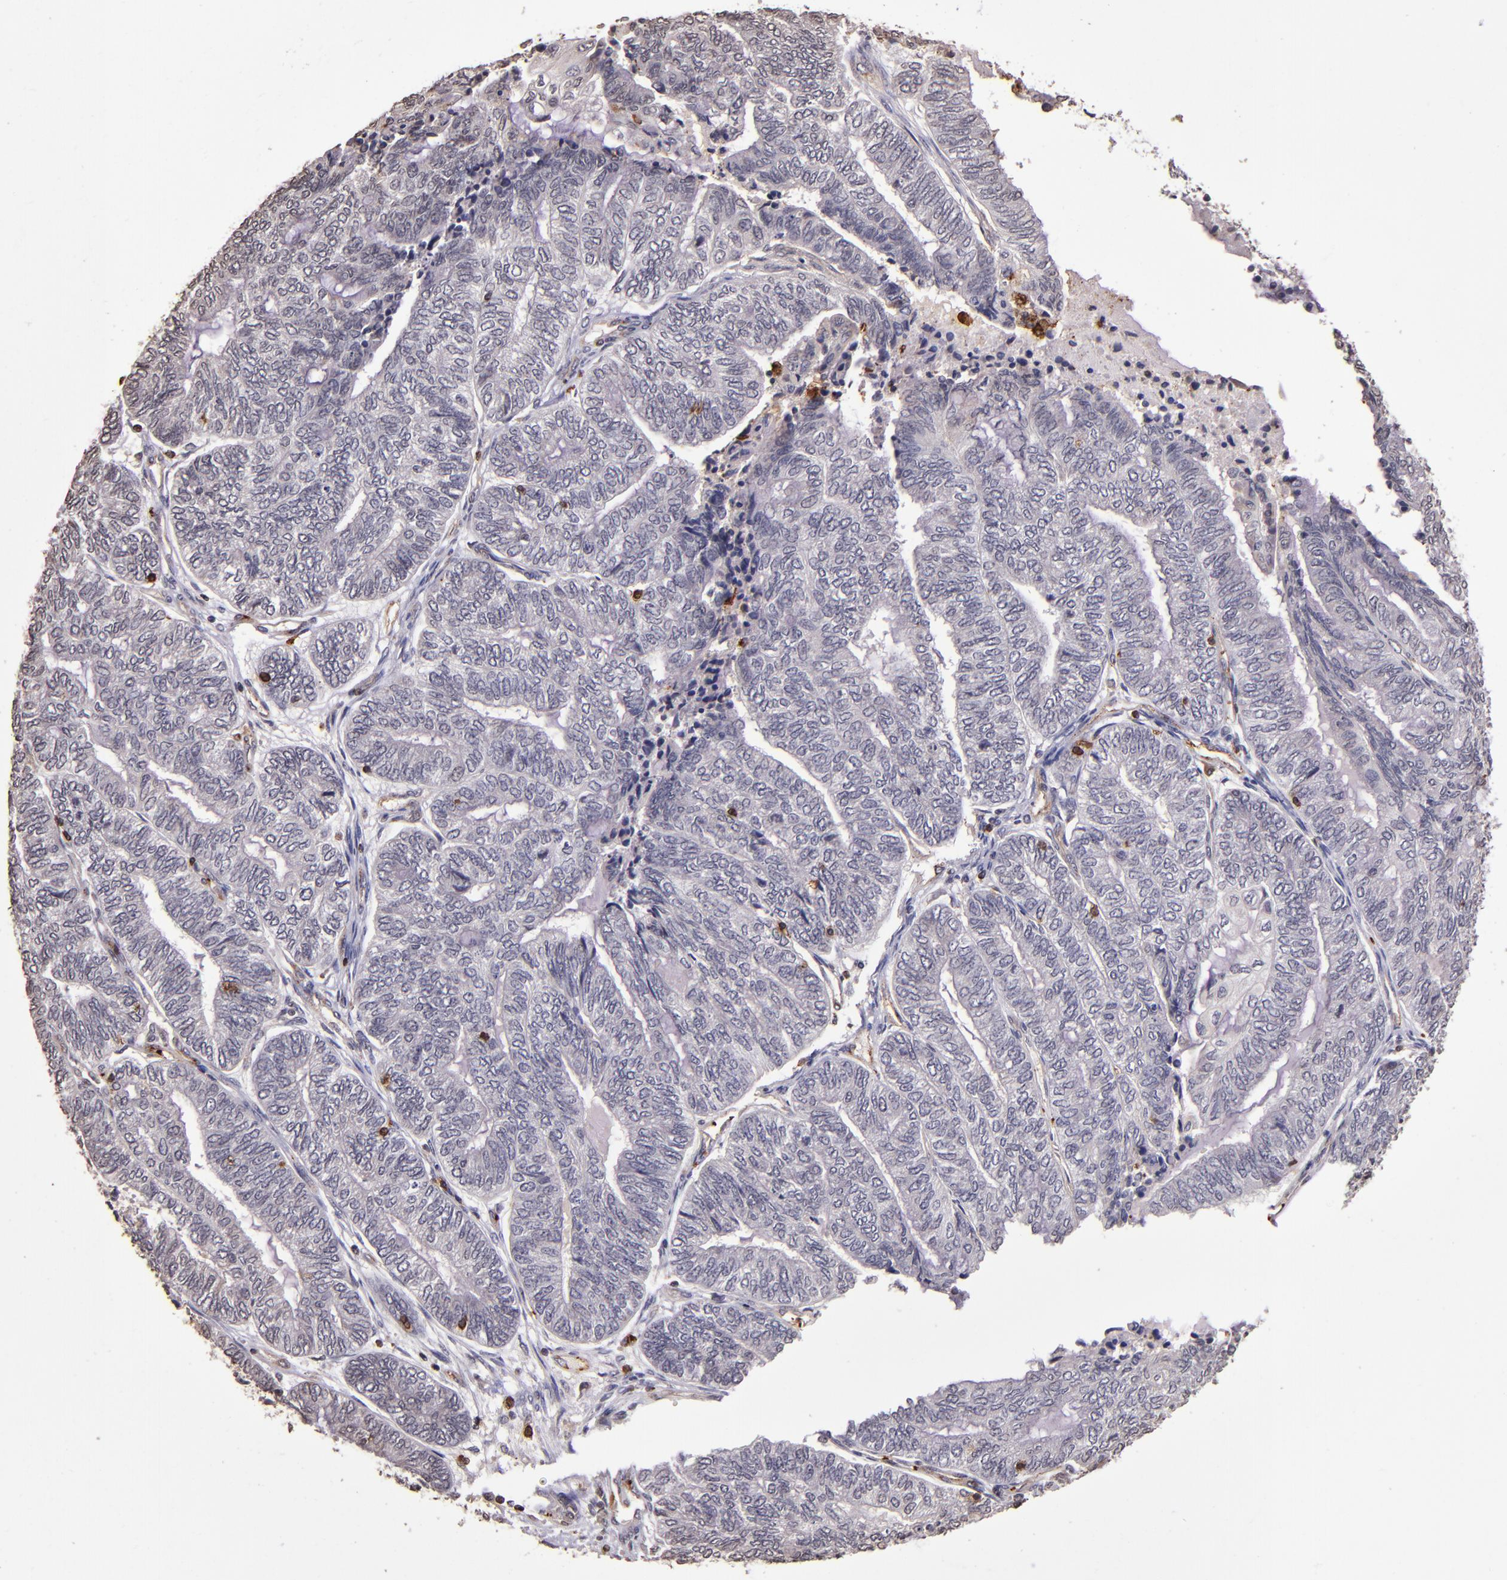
{"staining": {"intensity": "negative", "quantity": "none", "location": "none"}, "tissue": "endometrial cancer", "cell_type": "Tumor cells", "image_type": "cancer", "snomed": [{"axis": "morphology", "description": "Adenocarcinoma, NOS"}, {"axis": "topography", "description": "Uterus"}, {"axis": "topography", "description": "Endometrium"}], "caption": "A histopathology image of adenocarcinoma (endometrial) stained for a protein reveals no brown staining in tumor cells. Brightfield microscopy of immunohistochemistry stained with DAB (brown) and hematoxylin (blue), captured at high magnification.", "gene": "SLC2A3", "patient": {"sex": "female", "age": 70}}